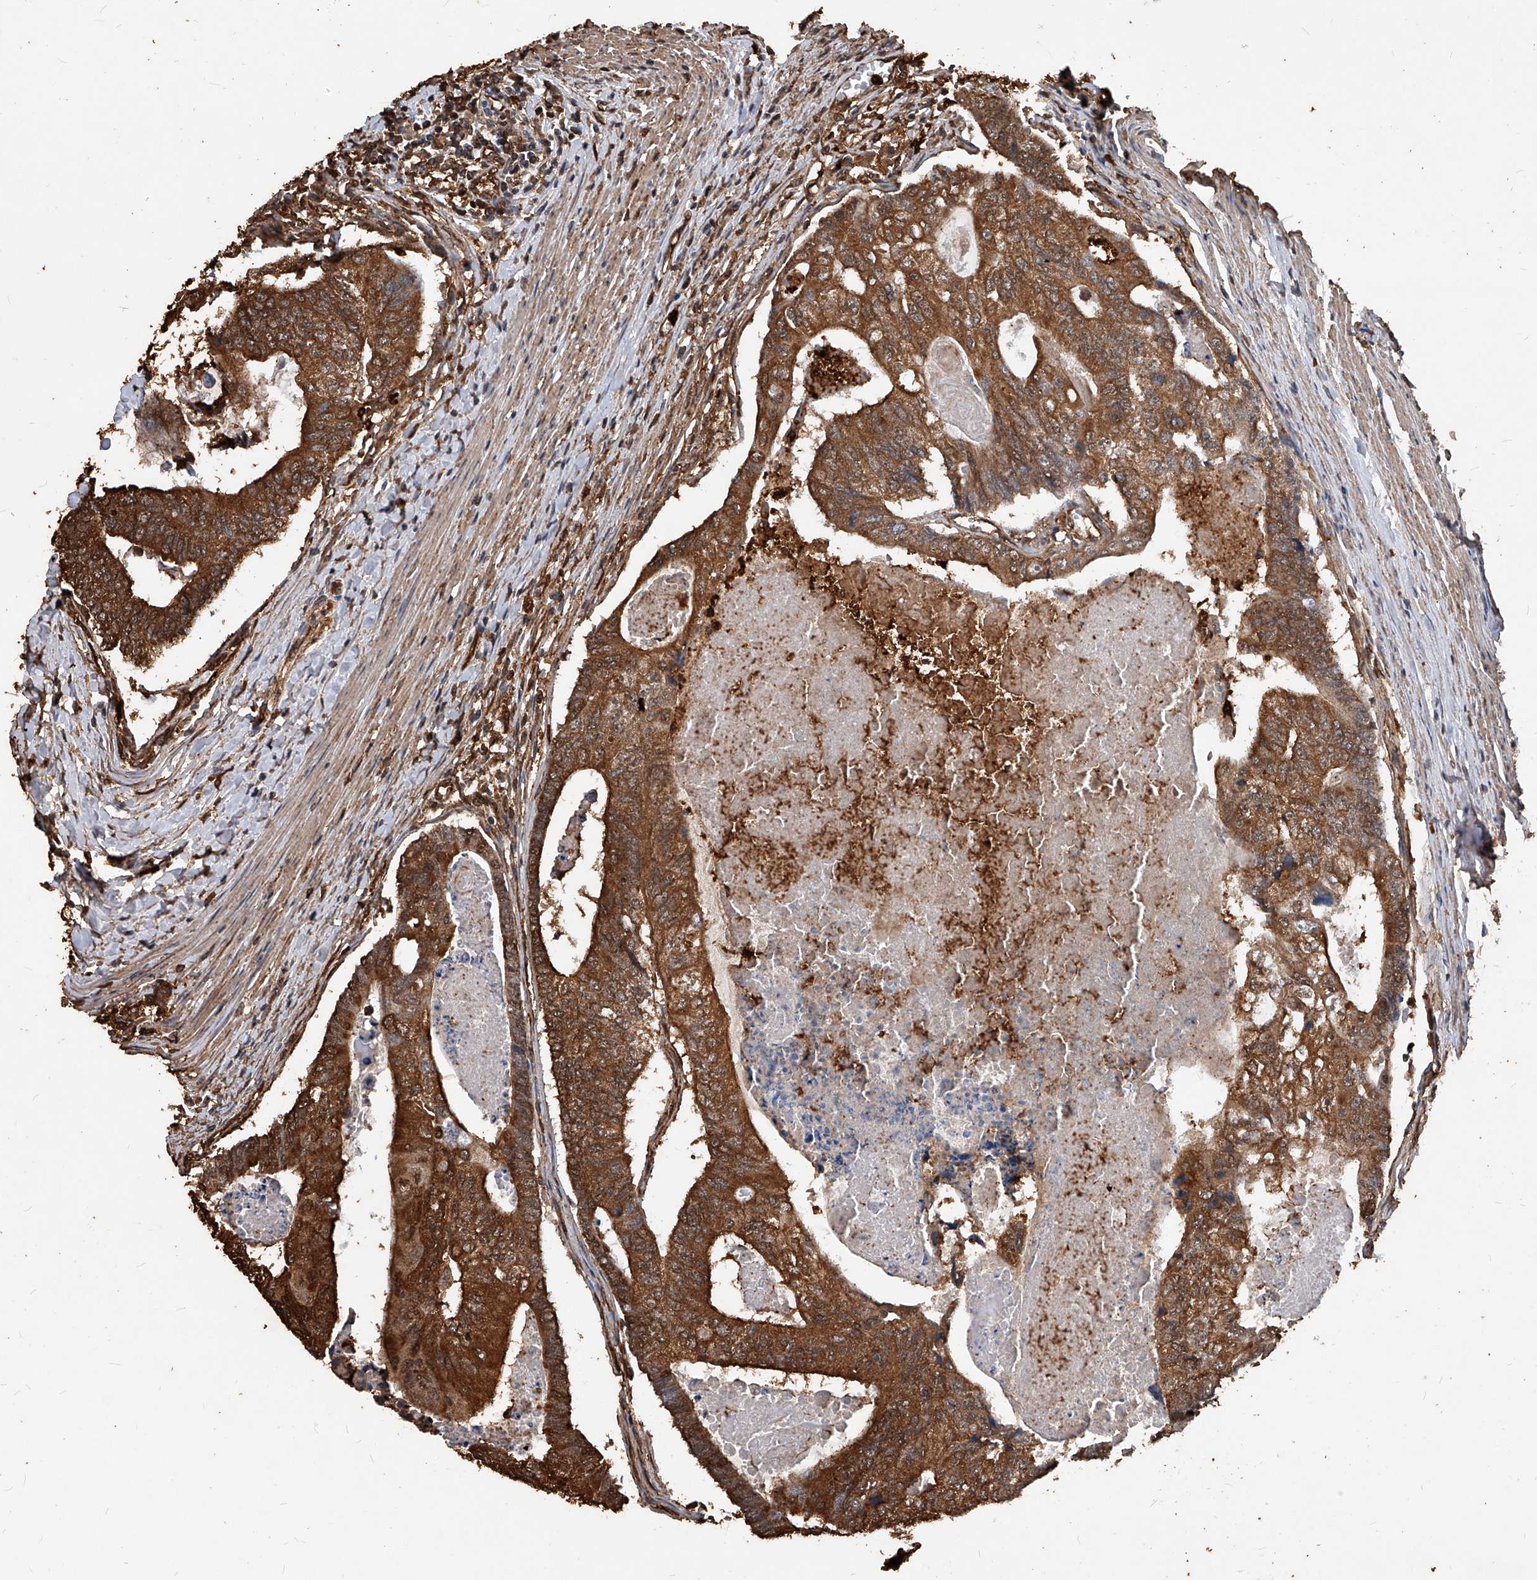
{"staining": {"intensity": "strong", "quantity": ">75%", "location": "cytoplasmic/membranous"}, "tissue": "colorectal cancer", "cell_type": "Tumor cells", "image_type": "cancer", "snomed": [{"axis": "morphology", "description": "Adenocarcinoma, NOS"}, {"axis": "topography", "description": "Colon"}], "caption": "The histopathology image shows immunohistochemical staining of colorectal cancer. There is strong cytoplasmic/membranous expression is present in approximately >75% of tumor cells.", "gene": "UCP2", "patient": {"sex": "female", "age": 67}}